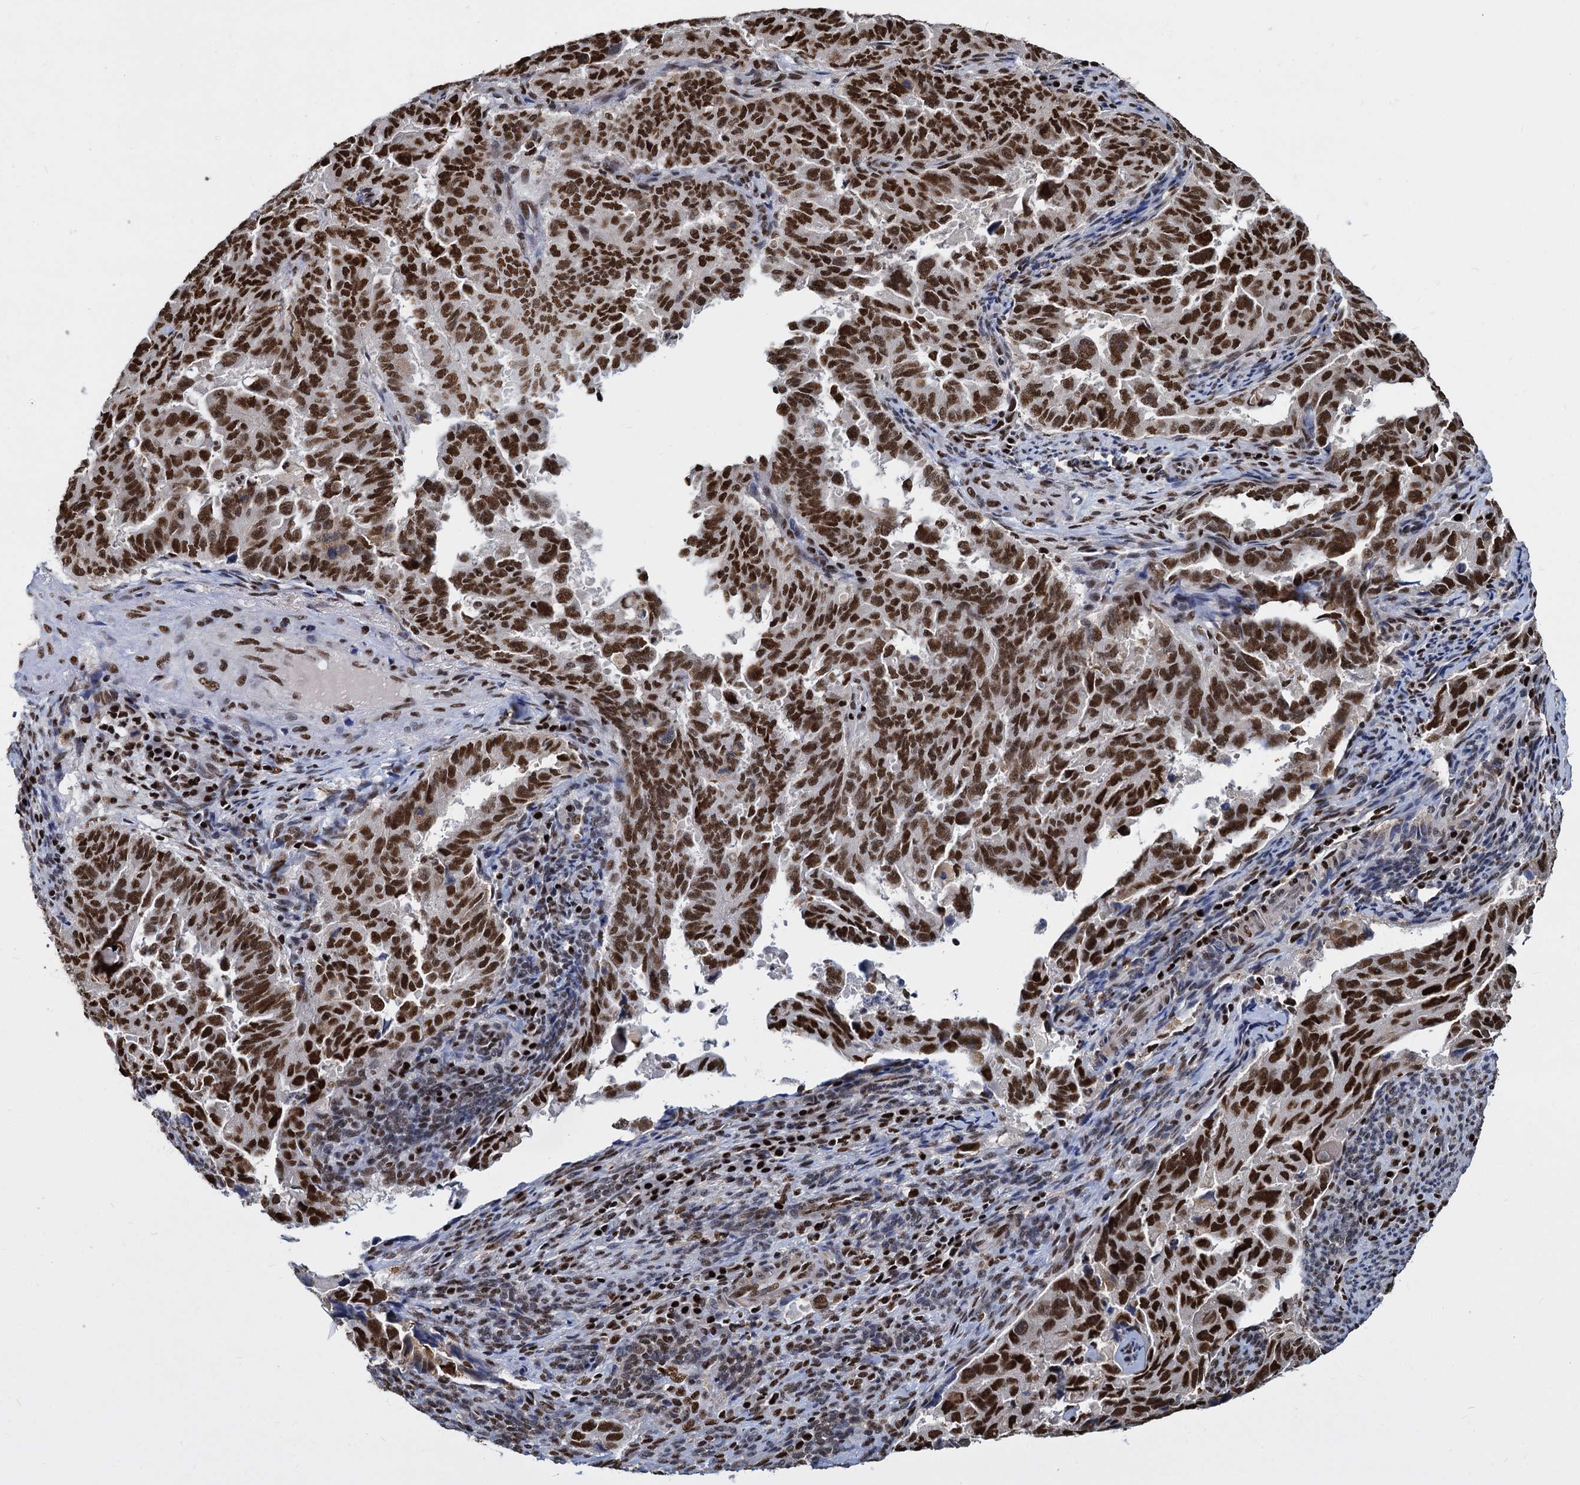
{"staining": {"intensity": "strong", "quantity": ">75%", "location": "nuclear"}, "tissue": "endometrial cancer", "cell_type": "Tumor cells", "image_type": "cancer", "snomed": [{"axis": "morphology", "description": "Adenocarcinoma, NOS"}, {"axis": "topography", "description": "Endometrium"}], "caption": "Endometrial cancer (adenocarcinoma) stained for a protein reveals strong nuclear positivity in tumor cells. (Stains: DAB (3,3'-diaminobenzidine) in brown, nuclei in blue, Microscopy: brightfield microscopy at high magnification).", "gene": "DCPS", "patient": {"sex": "female", "age": 65}}